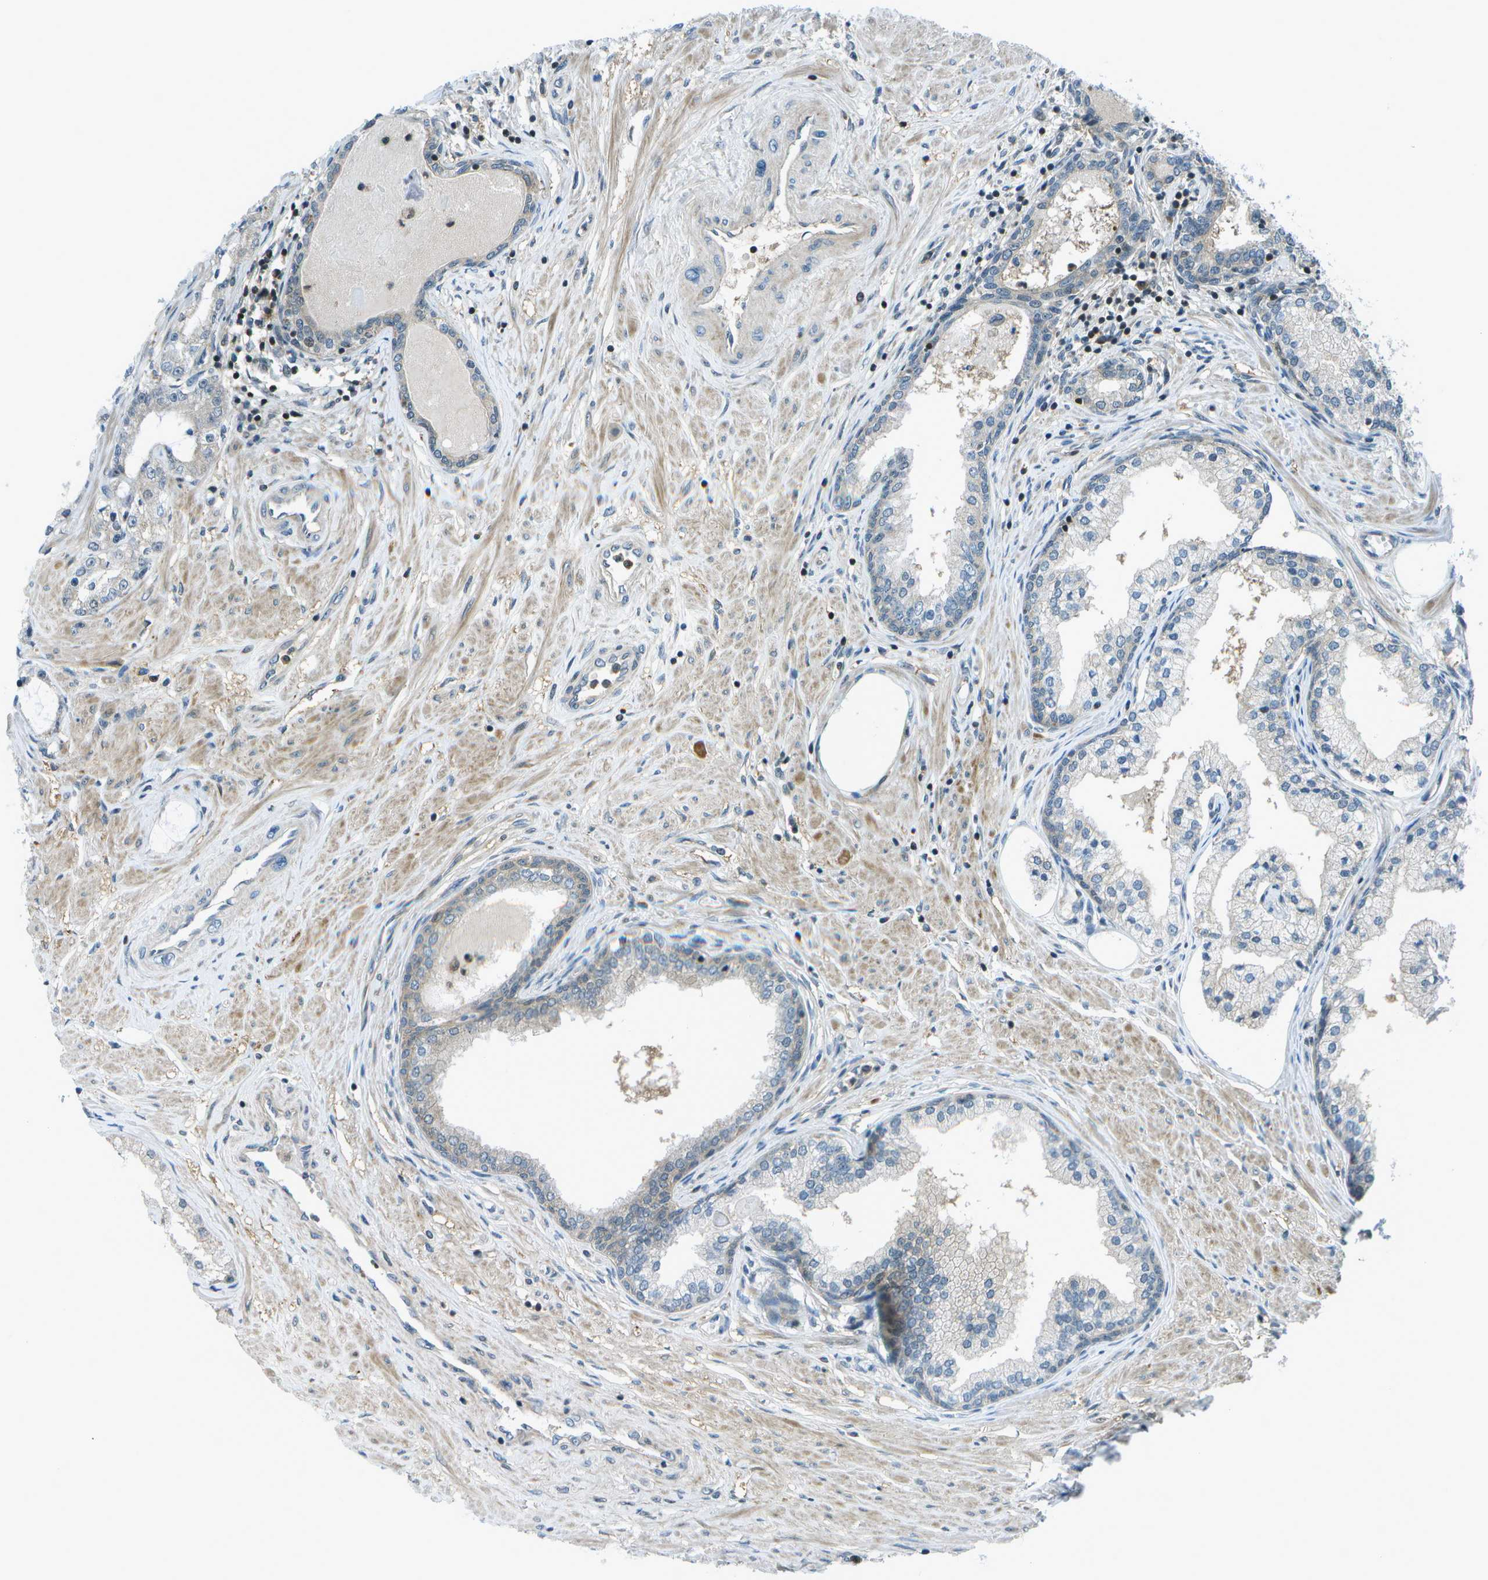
{"staining": {"intensity": "negative", "quantity": "none", "location": "none"}, "tissue": "prostate cancer", "cell_type": "Tumor cells", "image_type": "cancer", "snomed": [{"axis": "morphology", "description": "Adenocarcinoma, Low grade"}, {"axis": "topography", "description": "Prostate"}], "caption": "Image shows no protein expression in tumor cells of prostate adenocarcinoma (low-grade) tissue.", "gene": "TMEM19", "patient": {"sex": "male", "age": 63}}